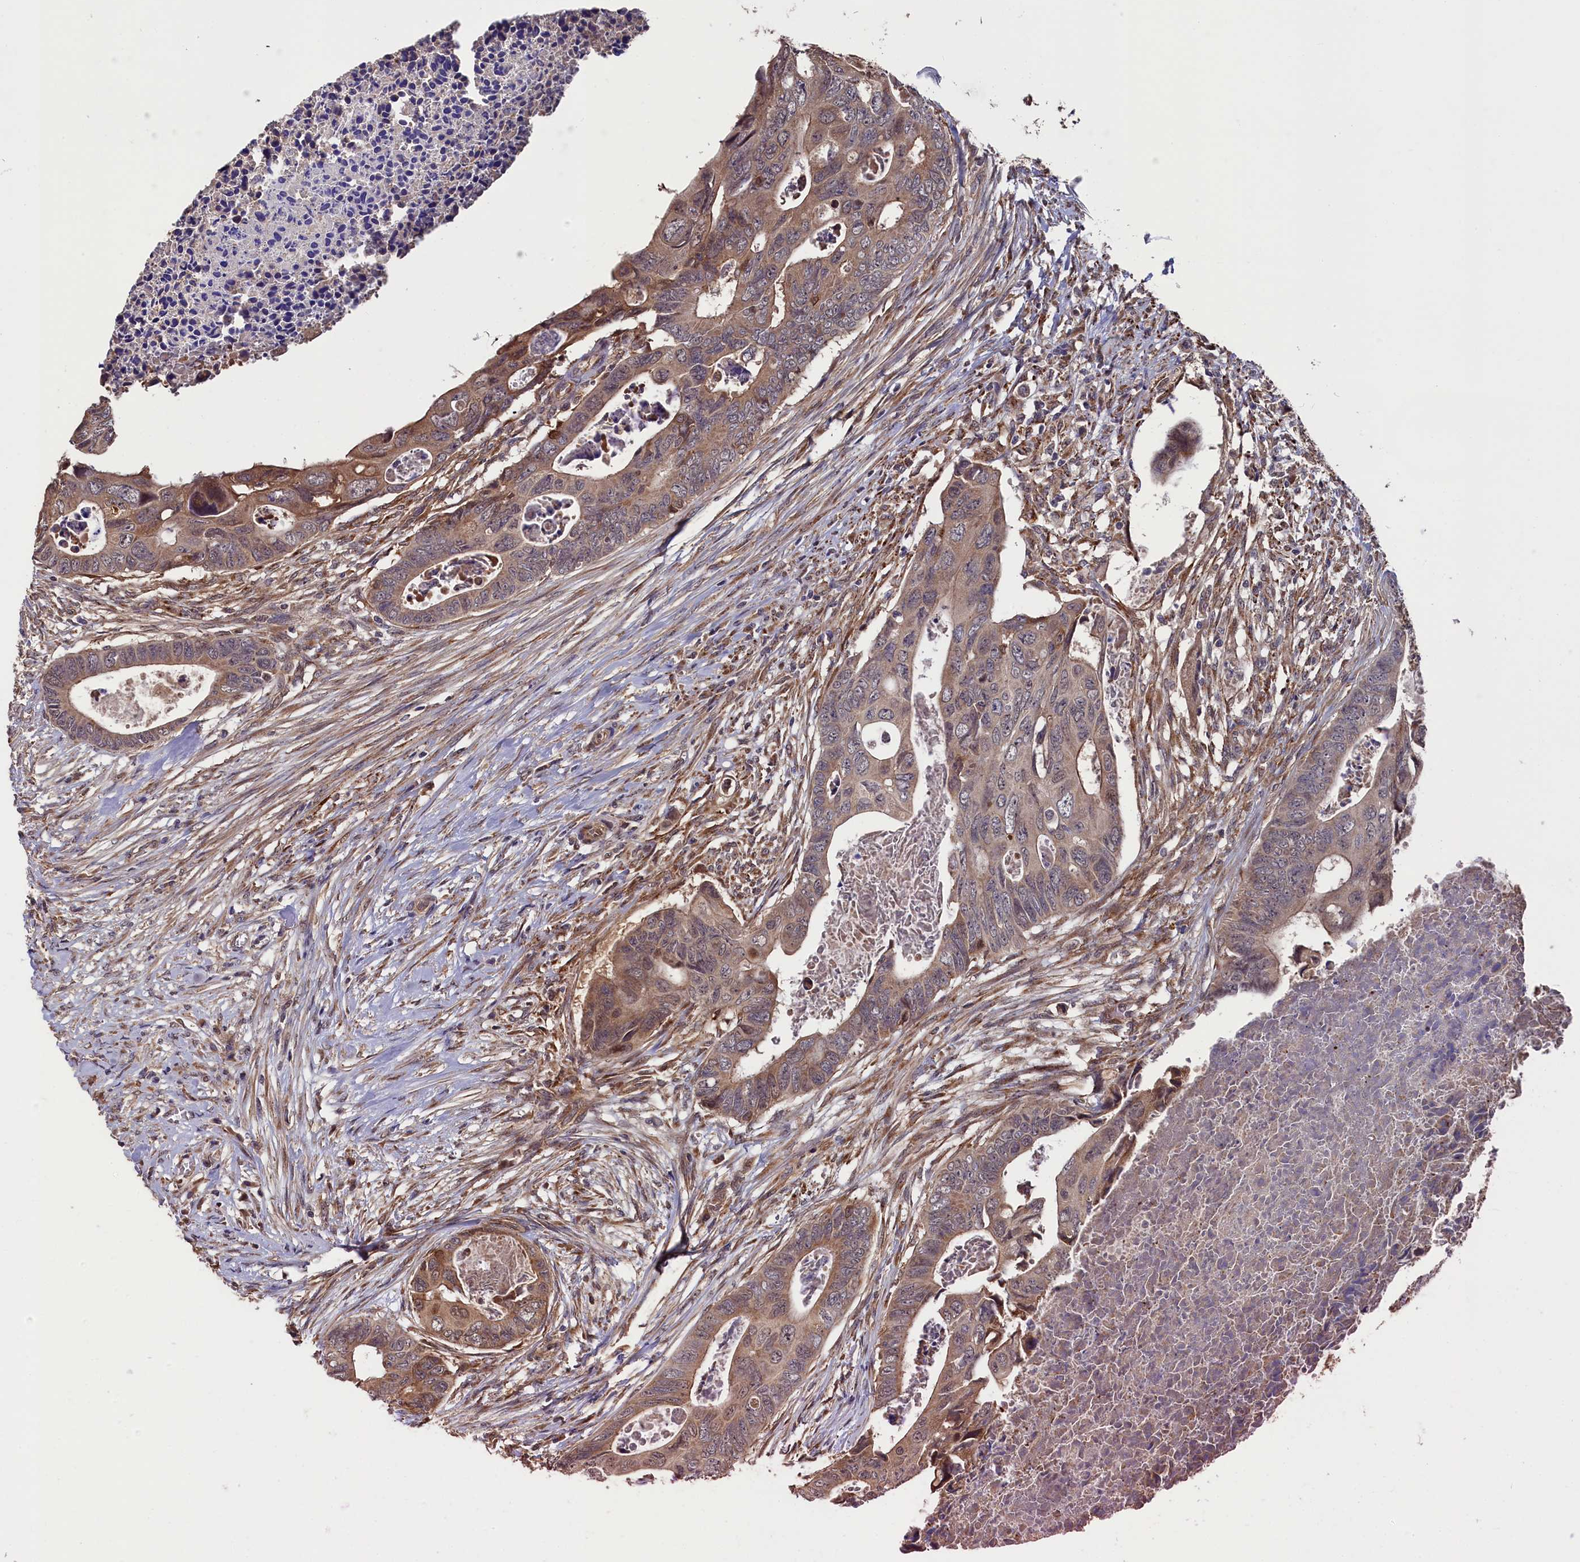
{"staining": {"intensity": "moderate", "quantity": ">75%", "location": "cytoplasmic/membranous"}, "tissue": "colorectal cancer", "cell_type": "Tumor cells", "image_type": "cancer", "snomed": [{"axis": "morphology", "description": "Adenocarcinoma, NOS"}, {"axis": "topography", "description": "Rectum"}], "caption": "Colorectal cancer was stained to show a protein in brown. There is medium levels of moderate cytoplasmic/membranous positivity in approximately >75% of tumor cells.", "gene": "SLC12A4", "patient": {"sex": "female", "age": 78}}